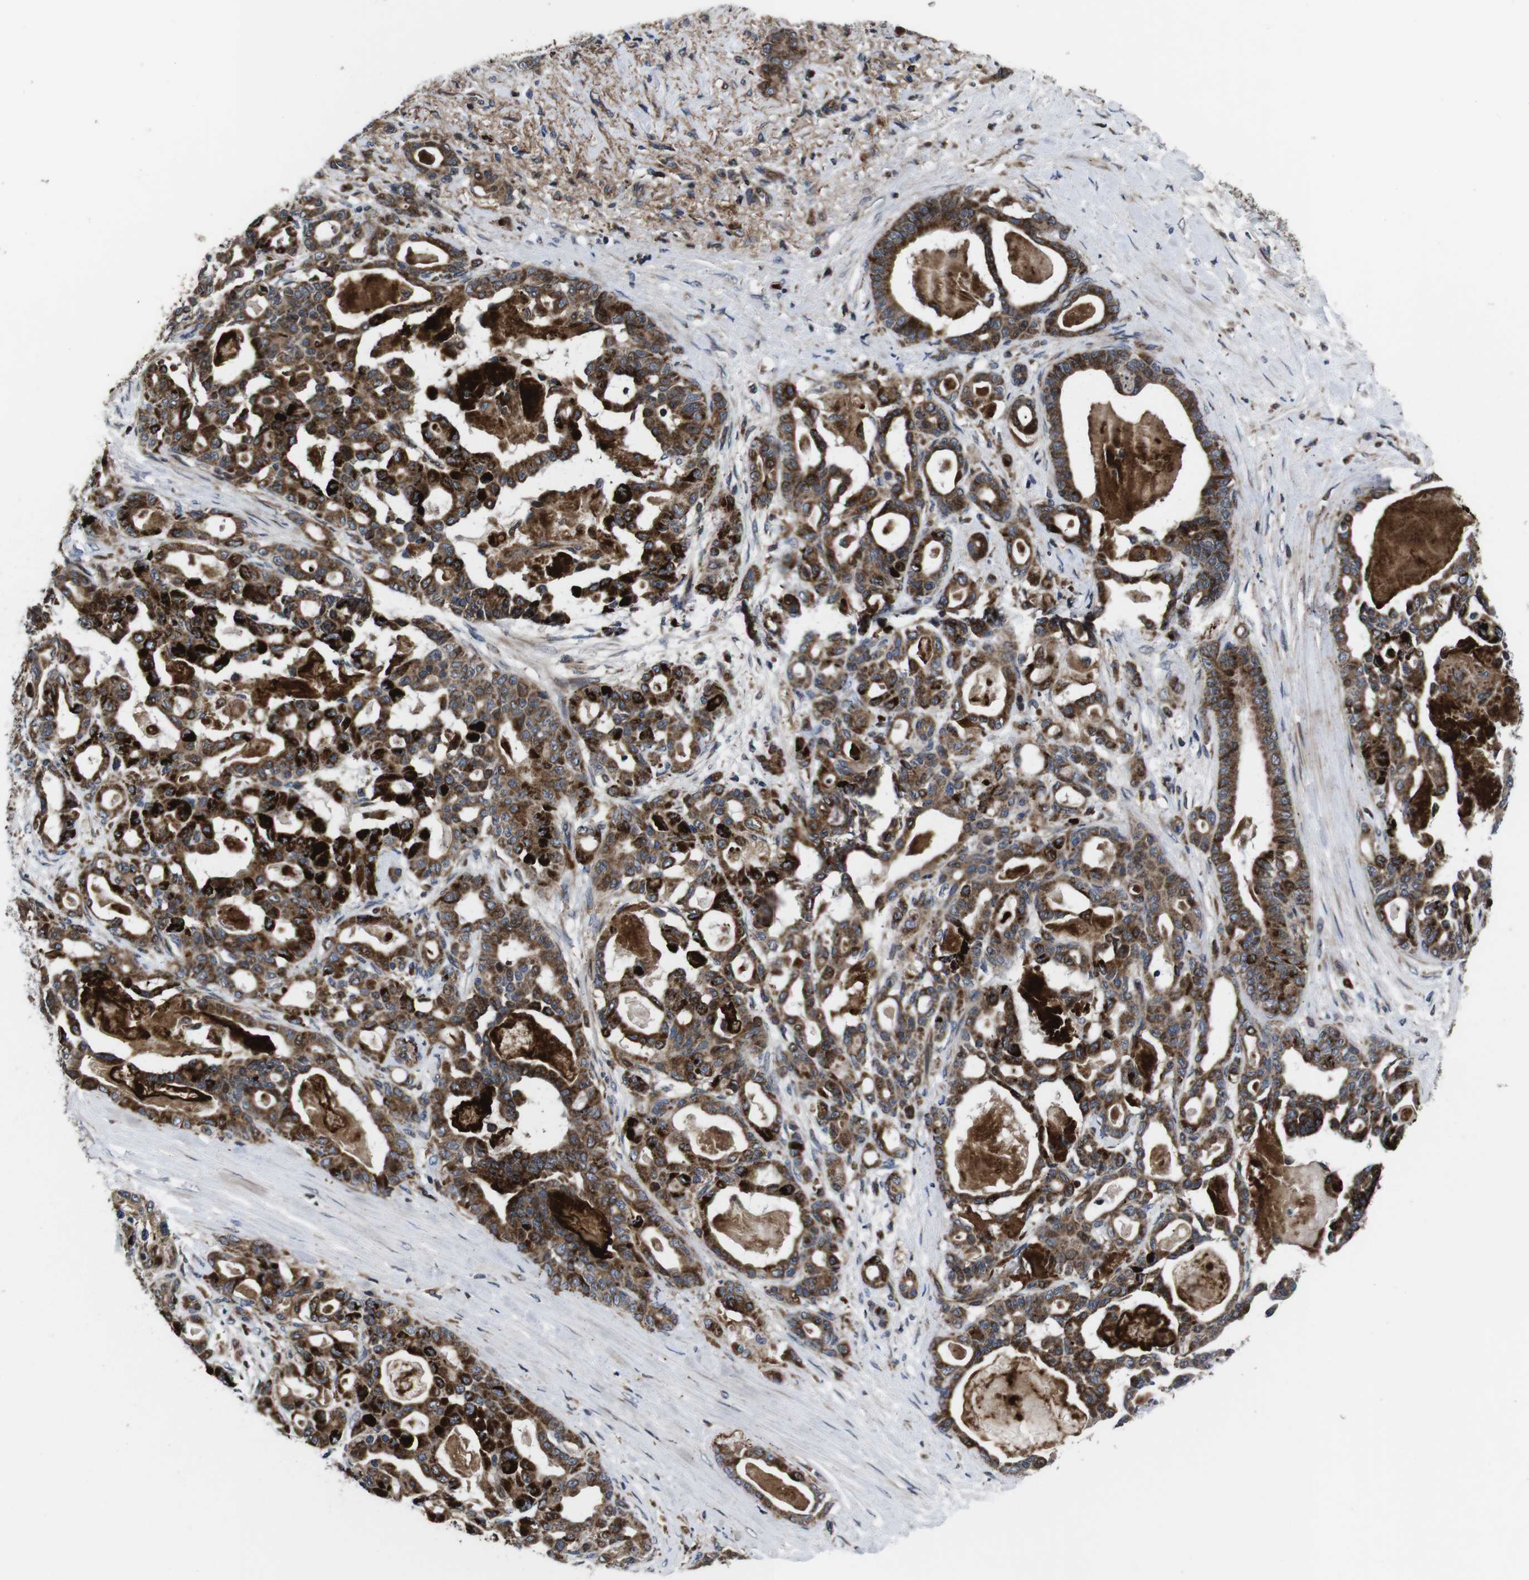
{"staining": {"intensity": "strong", "quantity": ">75%", "location": "cytoplasmic/membranous"}, "tissue": "pancreatic cancer", "cell_type": "Tumor cells", "image_type": "cancer", "snomed": [{"axis": "morphology", "description": "Adenocarcinoma, NOS"}, {"axis": "topography", "description": "Pancreas"}], "caption": "Immunohistochemical staining of adenocarcinoma (pancreatic) displays high levels of strong cytoplasmic/membranous staining in about >75% of tumor cells.", "gene": "SMYD3", "patient": {"sex": "male", "age": 63}}